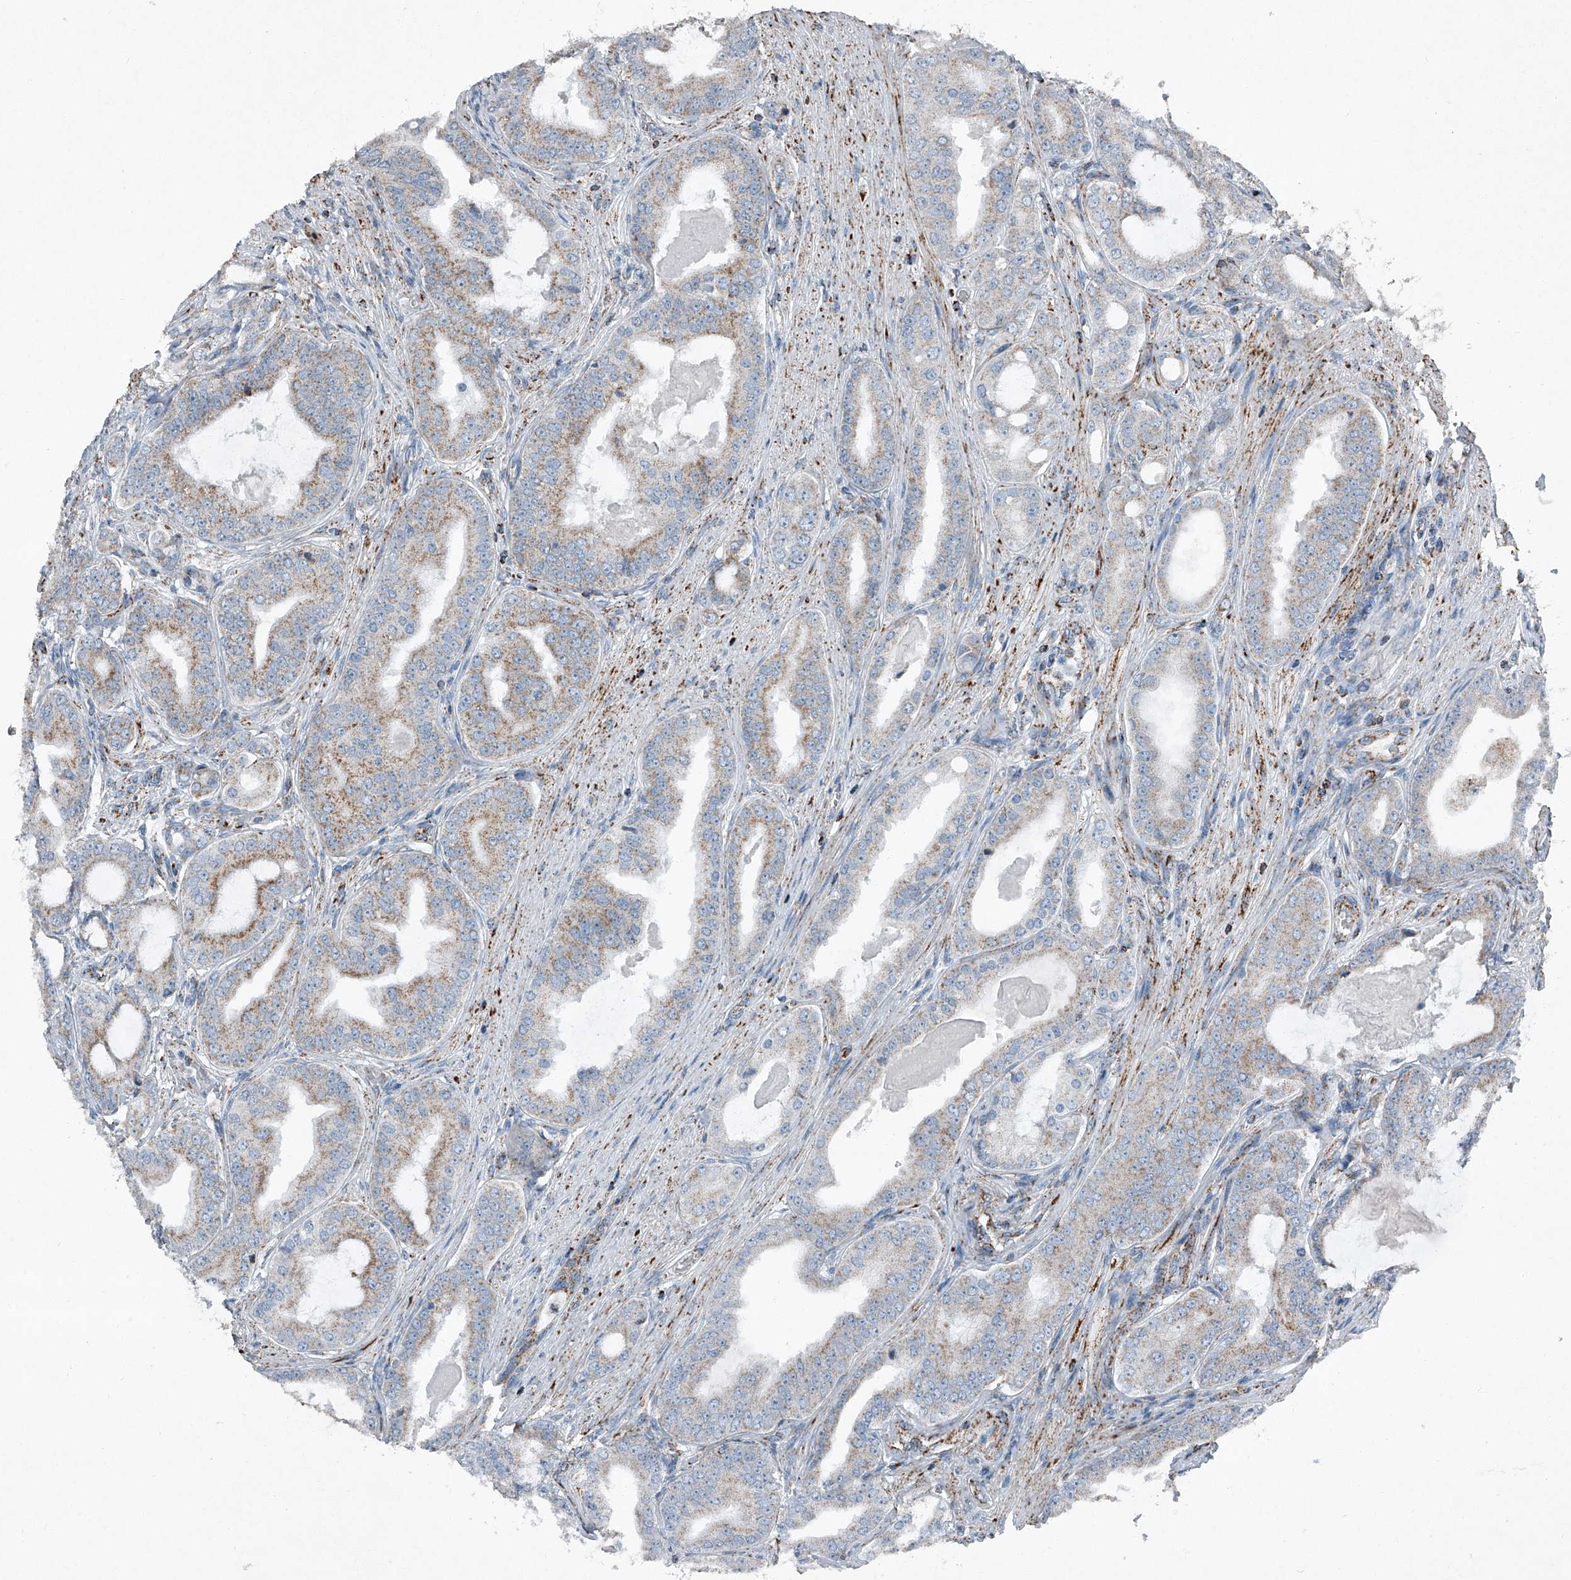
{"staining": {"intensity": "moderate", "quantity": "25%-75%", "location": "cytoplasmic/membranous"}, "tissue": "prostate cancer", "cell_type": "Tumor cells", "image_type": "cancer", "snomed": [{"axis": "morphology", "description": "Adenocarcinoma, High grade"}, {"axis": "topography", "description": "Prostate"}], "caption": "Human prostate high-grade adenocarcinoma stained for a protein (brown) exhibits moderate cytoplasmic/membranous positive expression in about 25%-75% of tumor cells.", "gene": "CHRNA7", "patient": {"sex": "male", "age": 60}}